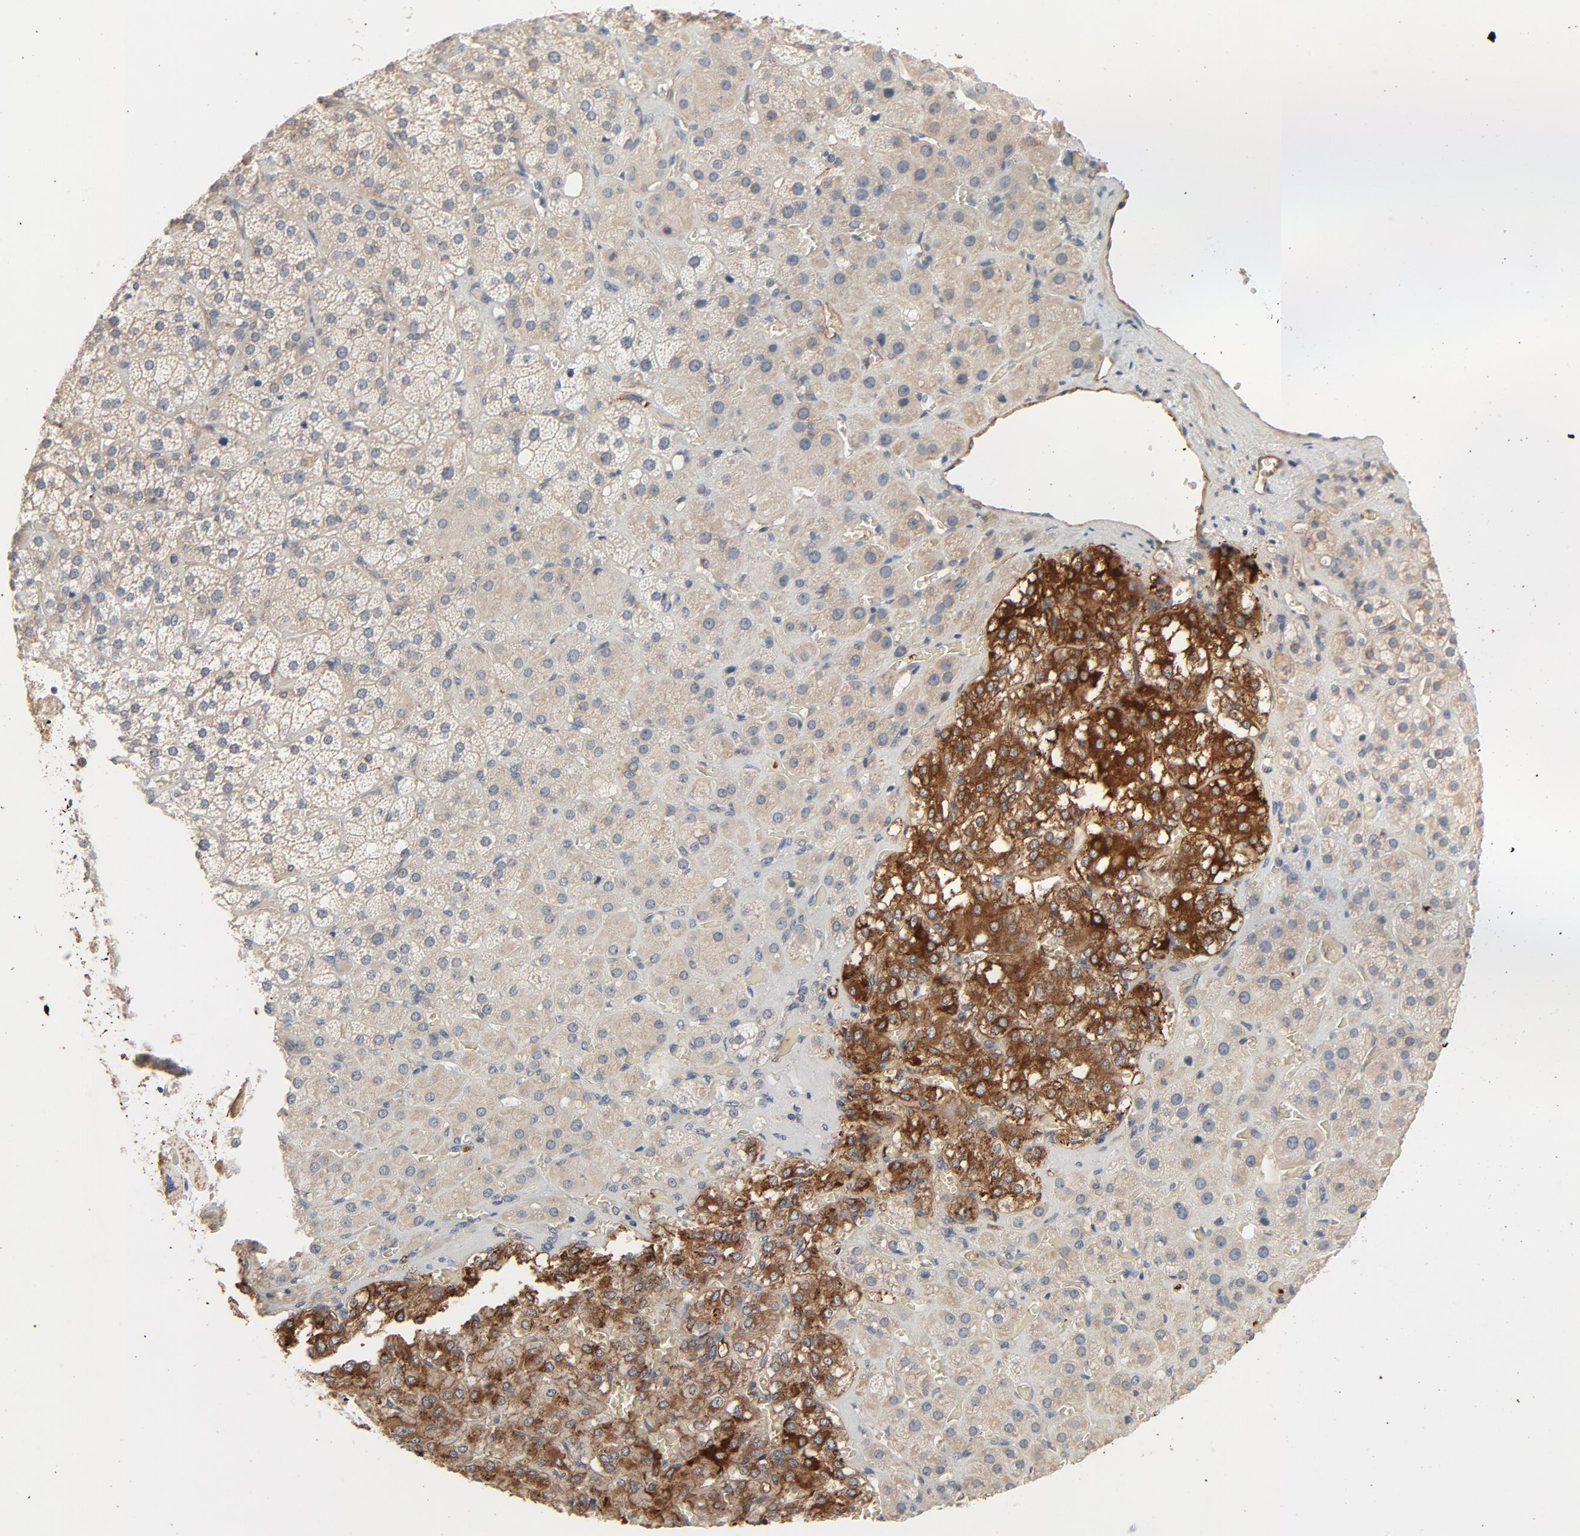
{"staining": {"intensity": "moderate", "quantity": ">75%", "location": "cytoplasmic/membranous"}, "tissue": "adrenal gland", "cell_type": "Glandular cells", "image_type": "normal", "snomed": [{"axis": "morphology", "description": "Normal tissue, NOS"}, {"axis": "topography", "description": "Adrenal gland"}], "caption": "Immunohistochemical staining of normal human adrenal gland reveals >75% levels of moderate cytoplasmic/membranous protein positivity in approximately >75% of glandular cells.", "gene": "TRIOBP", "patient": {"sex": "female", "age": 71}}